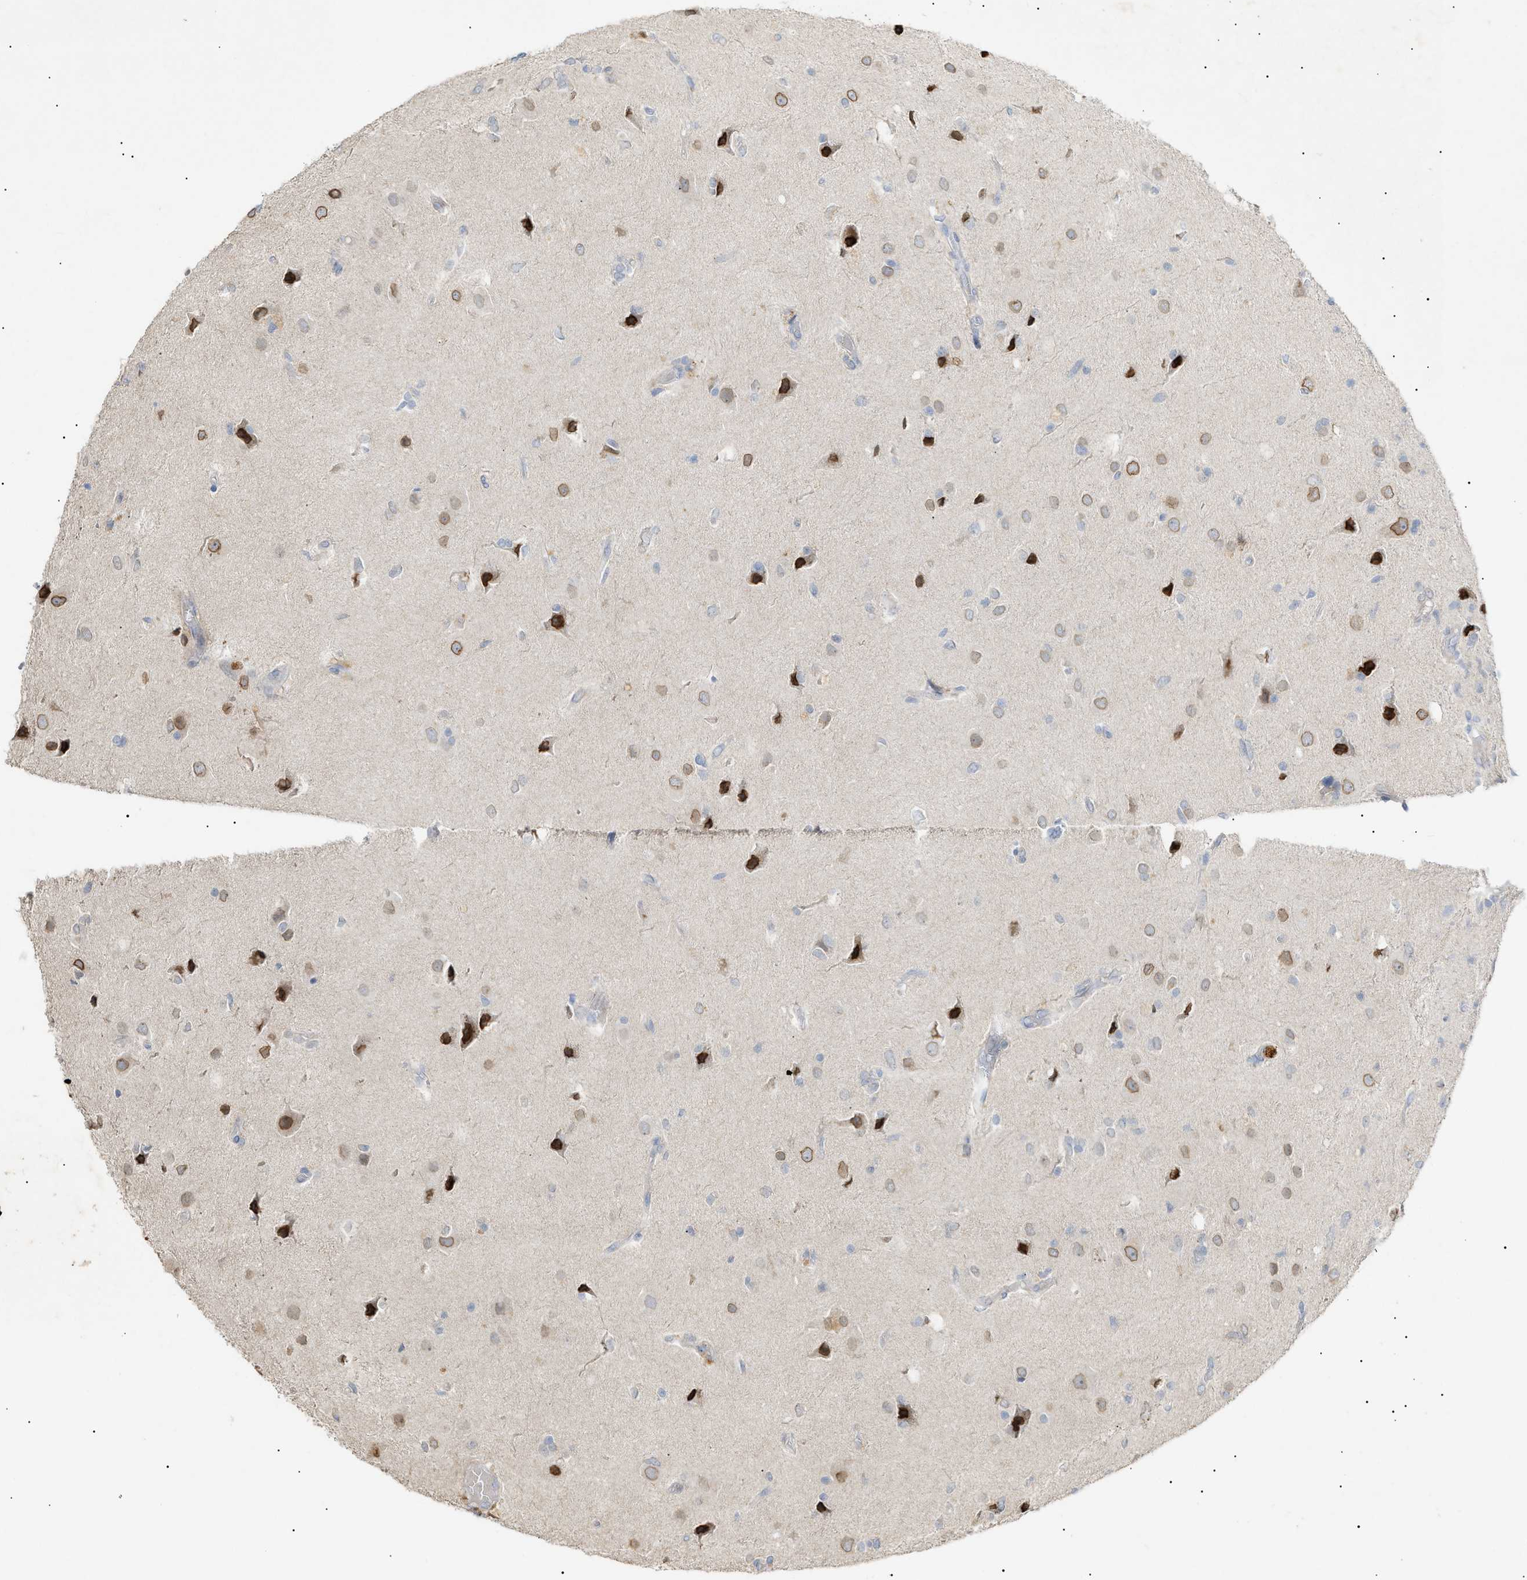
{"staining": {"intensity": "strong", "quantity": "<25%", "location": "cytoplasmic/membranous,nuclear"}, "tissue": "glioma", "cell_type": "Tumor cells", "image_type": "cancer", "snomed": [{"axis": "morphology", "description": "Glioma, malignant, High grade"}, {"axis": "topography", "description": "Brain"}], "caption": "Immunohistochemical staining of malignant glioma (high-grade) reveals strong cytoplasmic/membranous and nuclear protein staining in approximately <25% of tumor cells.", "gene": "SLC25A31", "patient": {"sex": "female", "age": 59}}